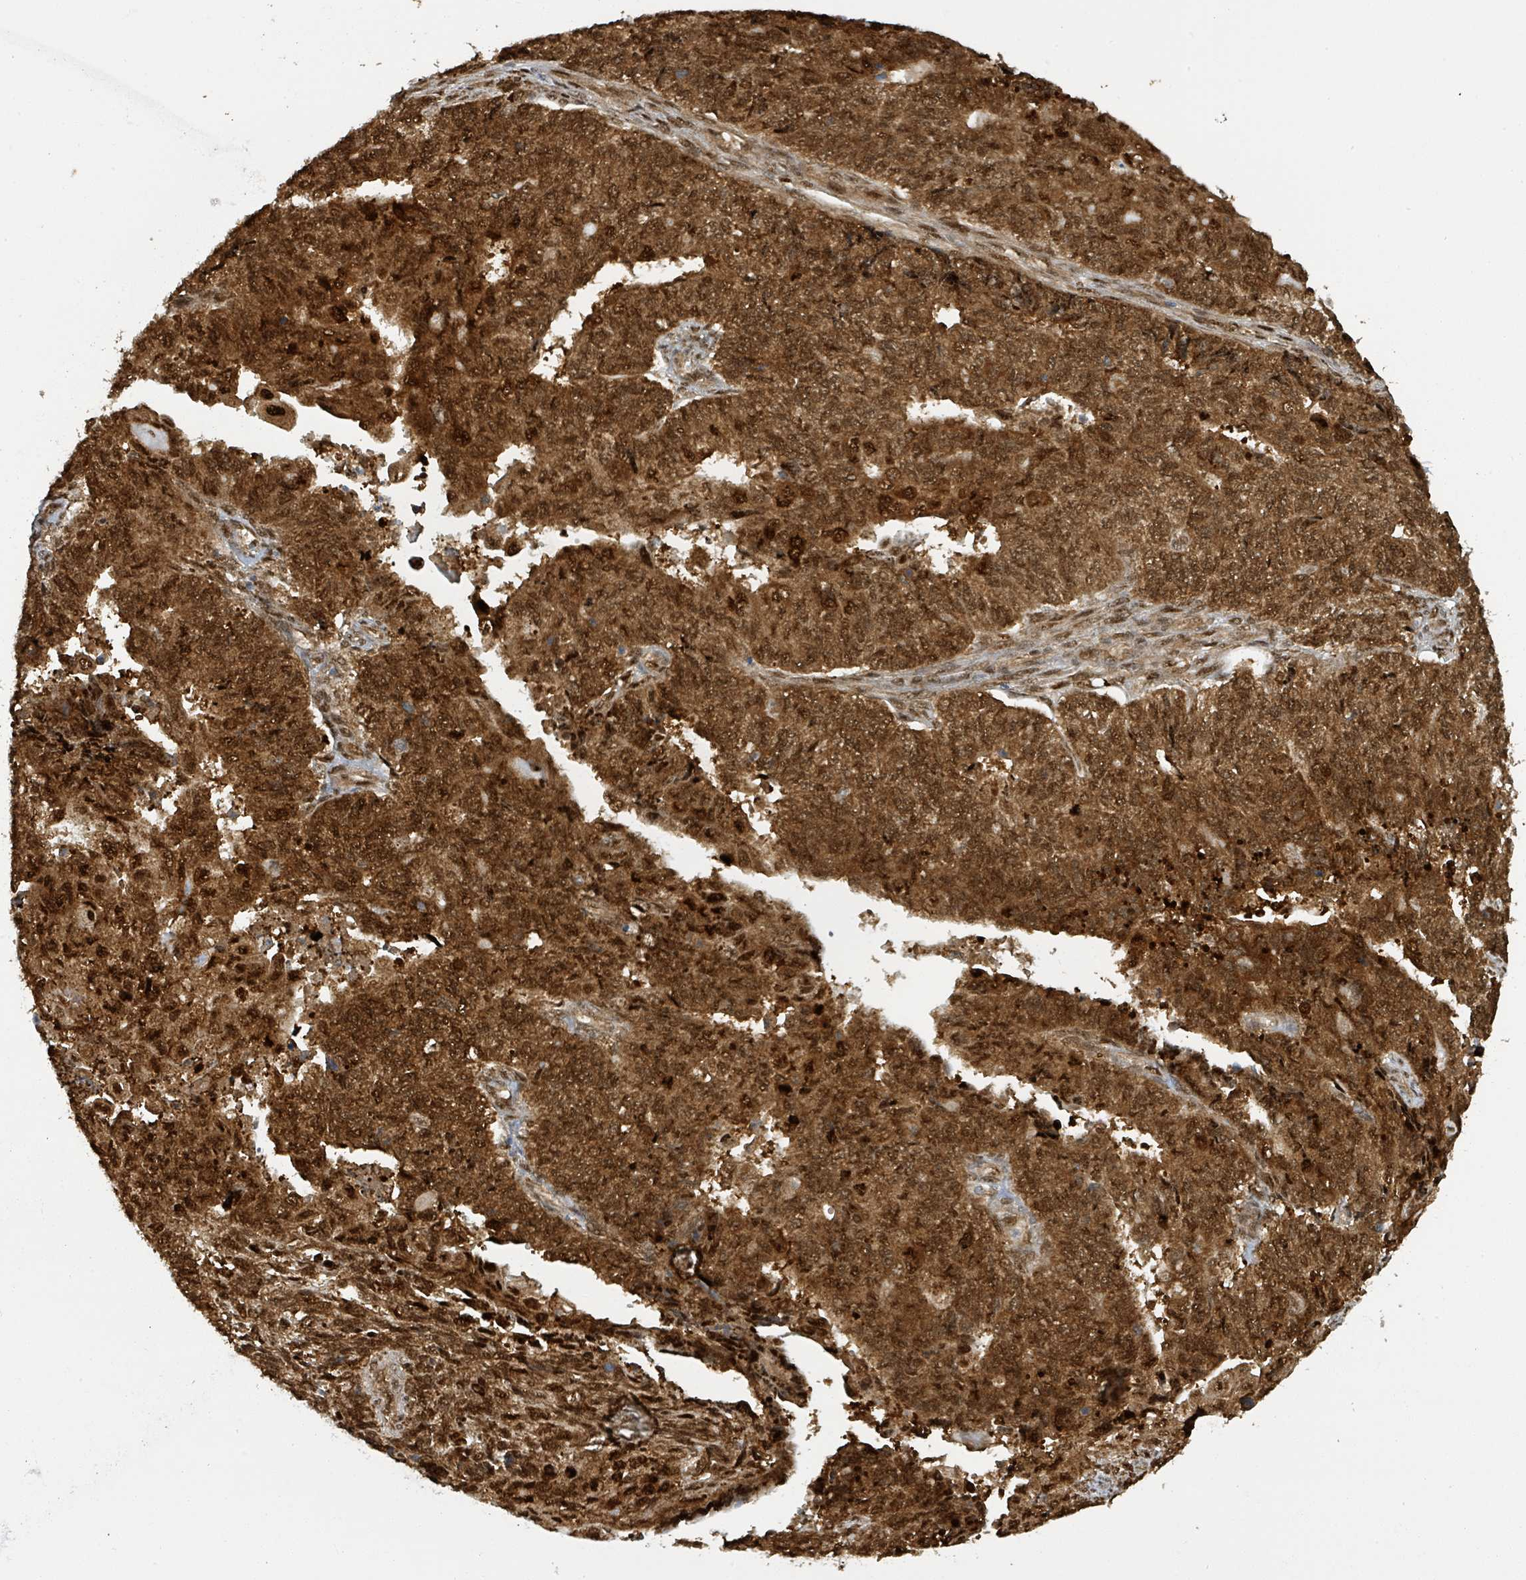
{"staining": {"intensity": "strong", "quantity": ">75%", "location": "cytoplasmic/membranous,nuclear"}, "tissue": "endometrial cancer", "cell_type": "Tumor cells", "image_type": "cancer", "snomed": [{"axis": "morphology", "description": "Adenocarcinoma, NOS"}, {"axis": "topography", "description": "Endometrium"}], "caption": "Endometrial cancer (adenocarcinoma) stained with a brown dye displays strong cytoplasmic/membranous and nuclear positive expression in about >75% of tumor cells.", "gene": "PSMB7", "patient": {"sex": "female", "age": 32}}